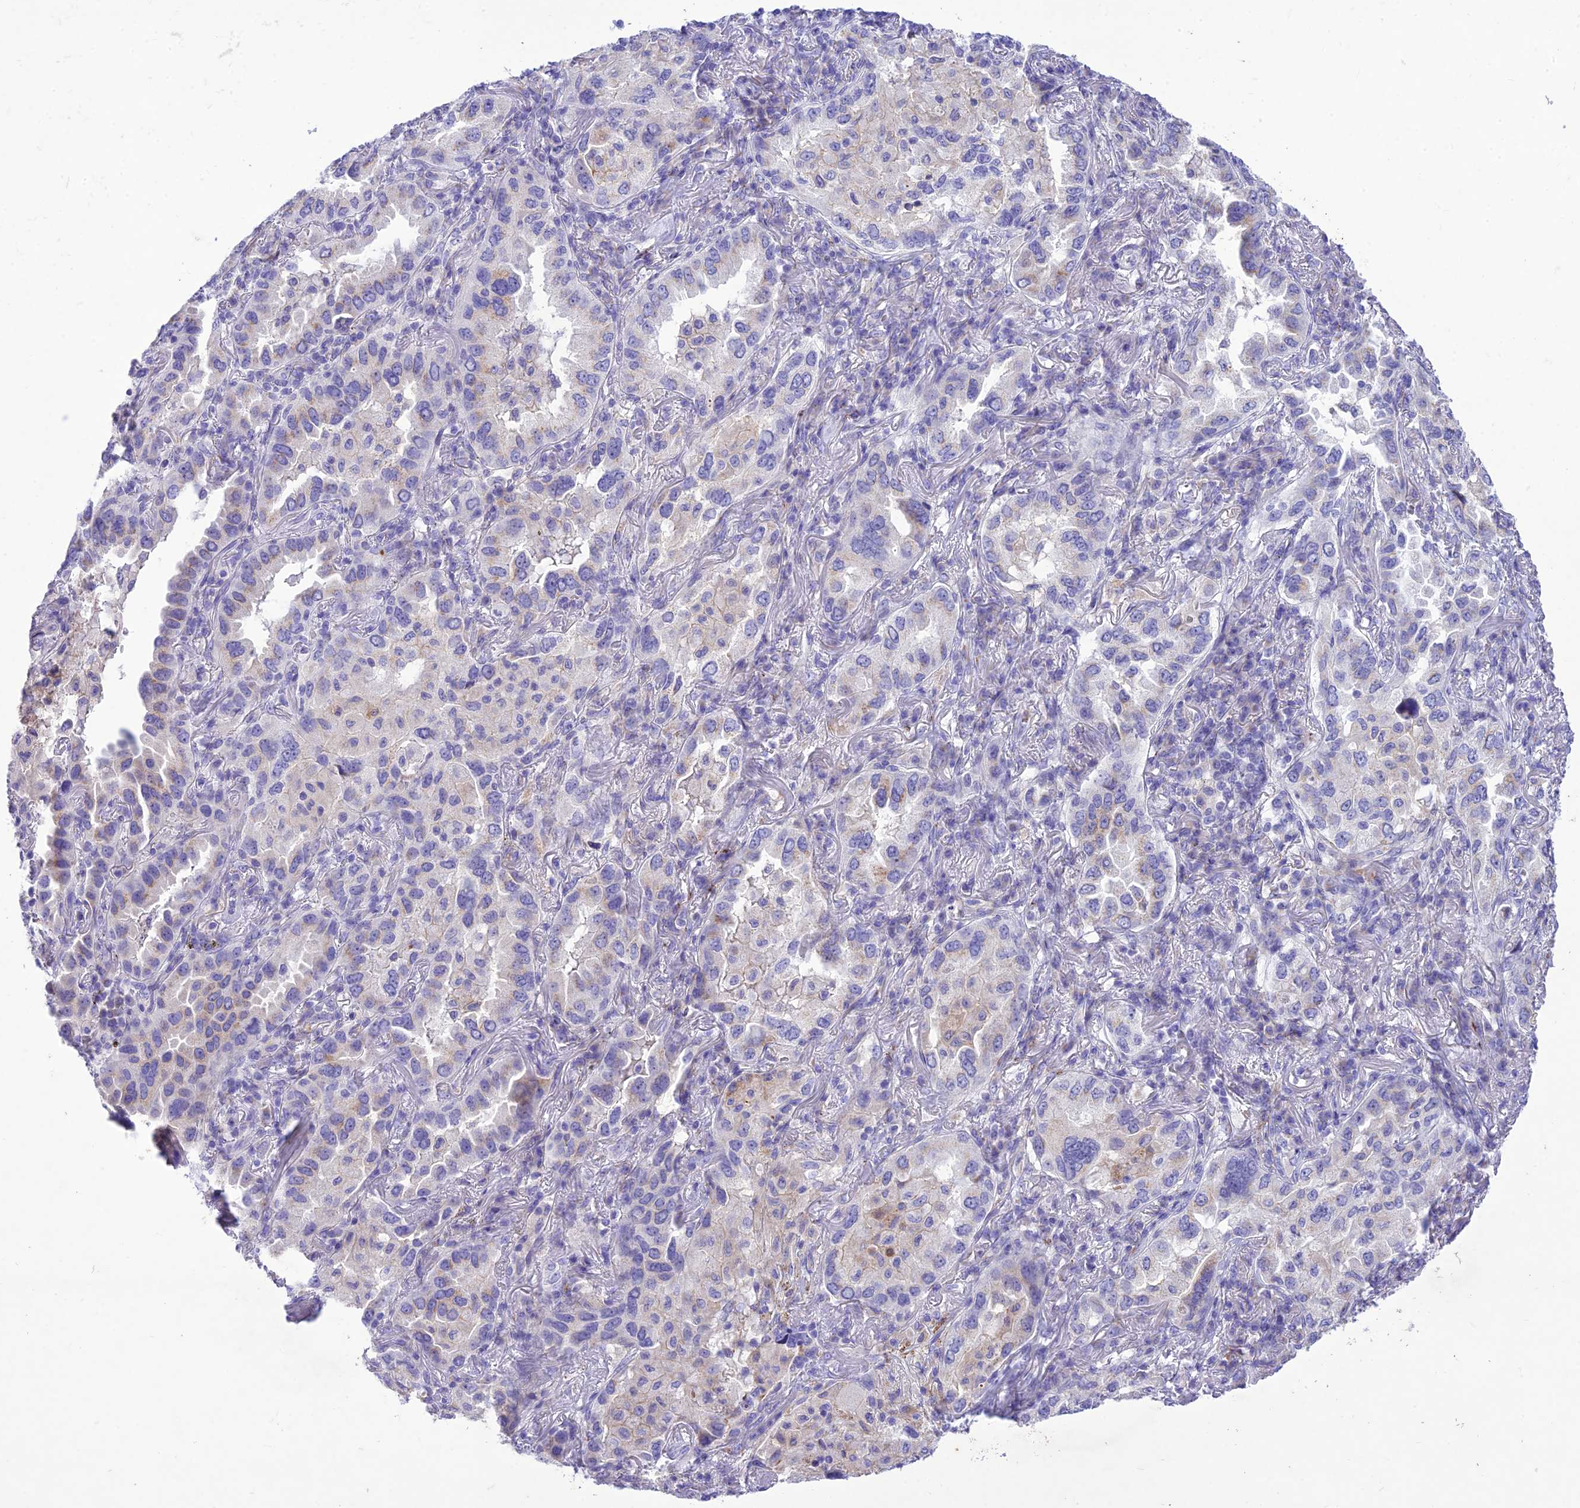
{"staining": {"intensity": "weak", "quantity": "<25%", "location": "cytoplasmic/membranous"}, "tissue": "lung cancer", "cell_type": "Tumor cells", "image_type": "cancer", "snomed": [{"axis": "morphology", "description": "Adenocarcinoma, NOS"}, {"axis": "topography", "description": "Lung"}], "caption": "Adenocarcinoma (lung) stained for a protein using immunohistochemistry (IHC) displays no expression tumor cells.", "gene": "SLC13A5", "patient": {"sex": "female", "age": 69}}